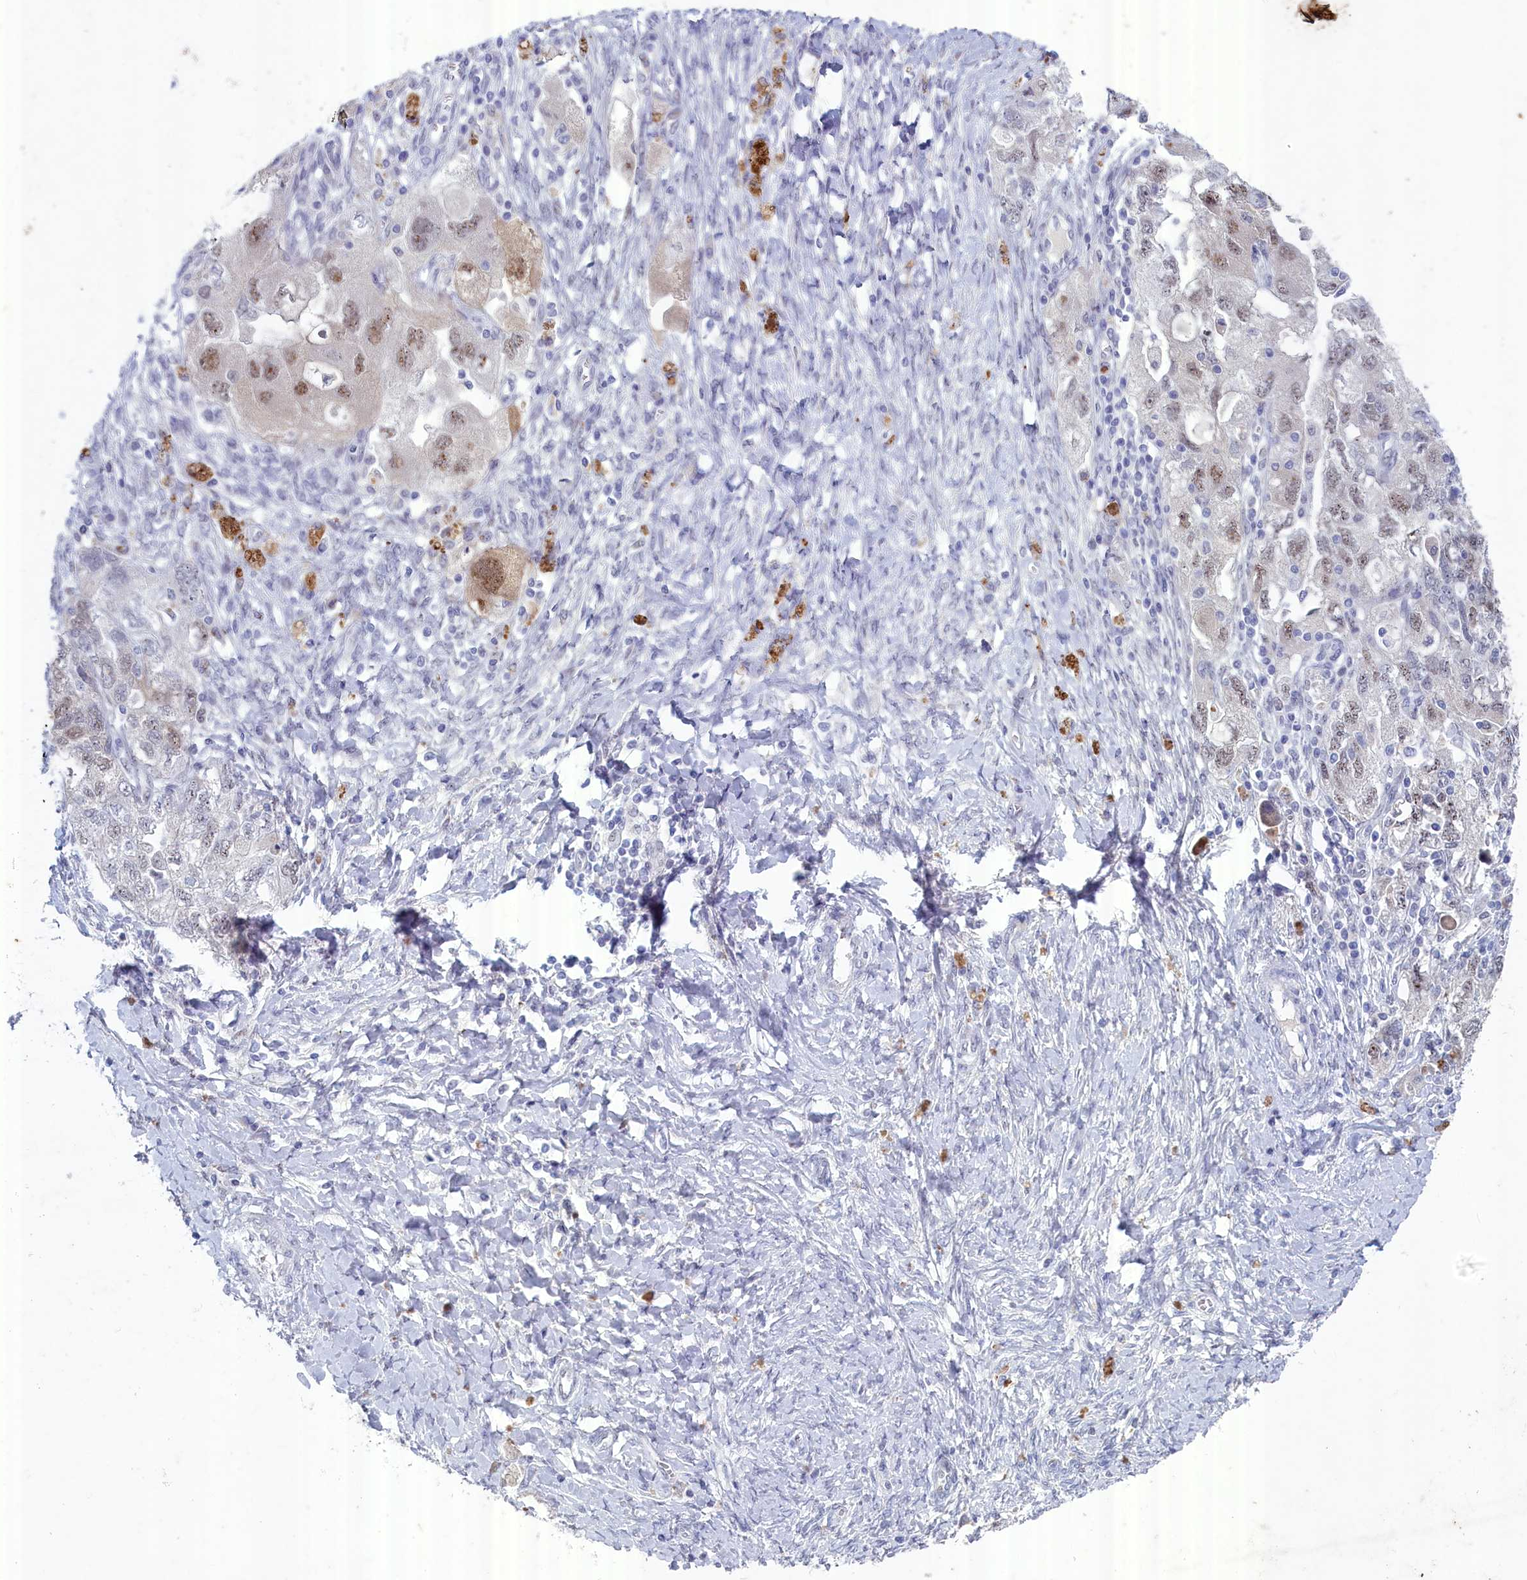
{"staining": {"intensity": "moderate", "quantity": "25%-75%", "location": "nuclear"}, "tissue": "ovarian cancer", "cell_type": "Tumor cells", "image_type": "cancer", "snomed": [{"axis": "morphology", "description": "Carcinoma, NOS"}, {"axis": "morphology", "description": "Cystadenocarcinoma, serous, NOS"}, {"axis": "topography", "description": "Ovary"}], "caption": "This photomicrograph displays immunohistochemistry (IHC) staining of carcinoma (ovarian), with medium moderate nuclear expression in approximately 25%-75% of tumor cells.", "gene": "WDR76", "patient": {"sex": "female", "age": 69}}